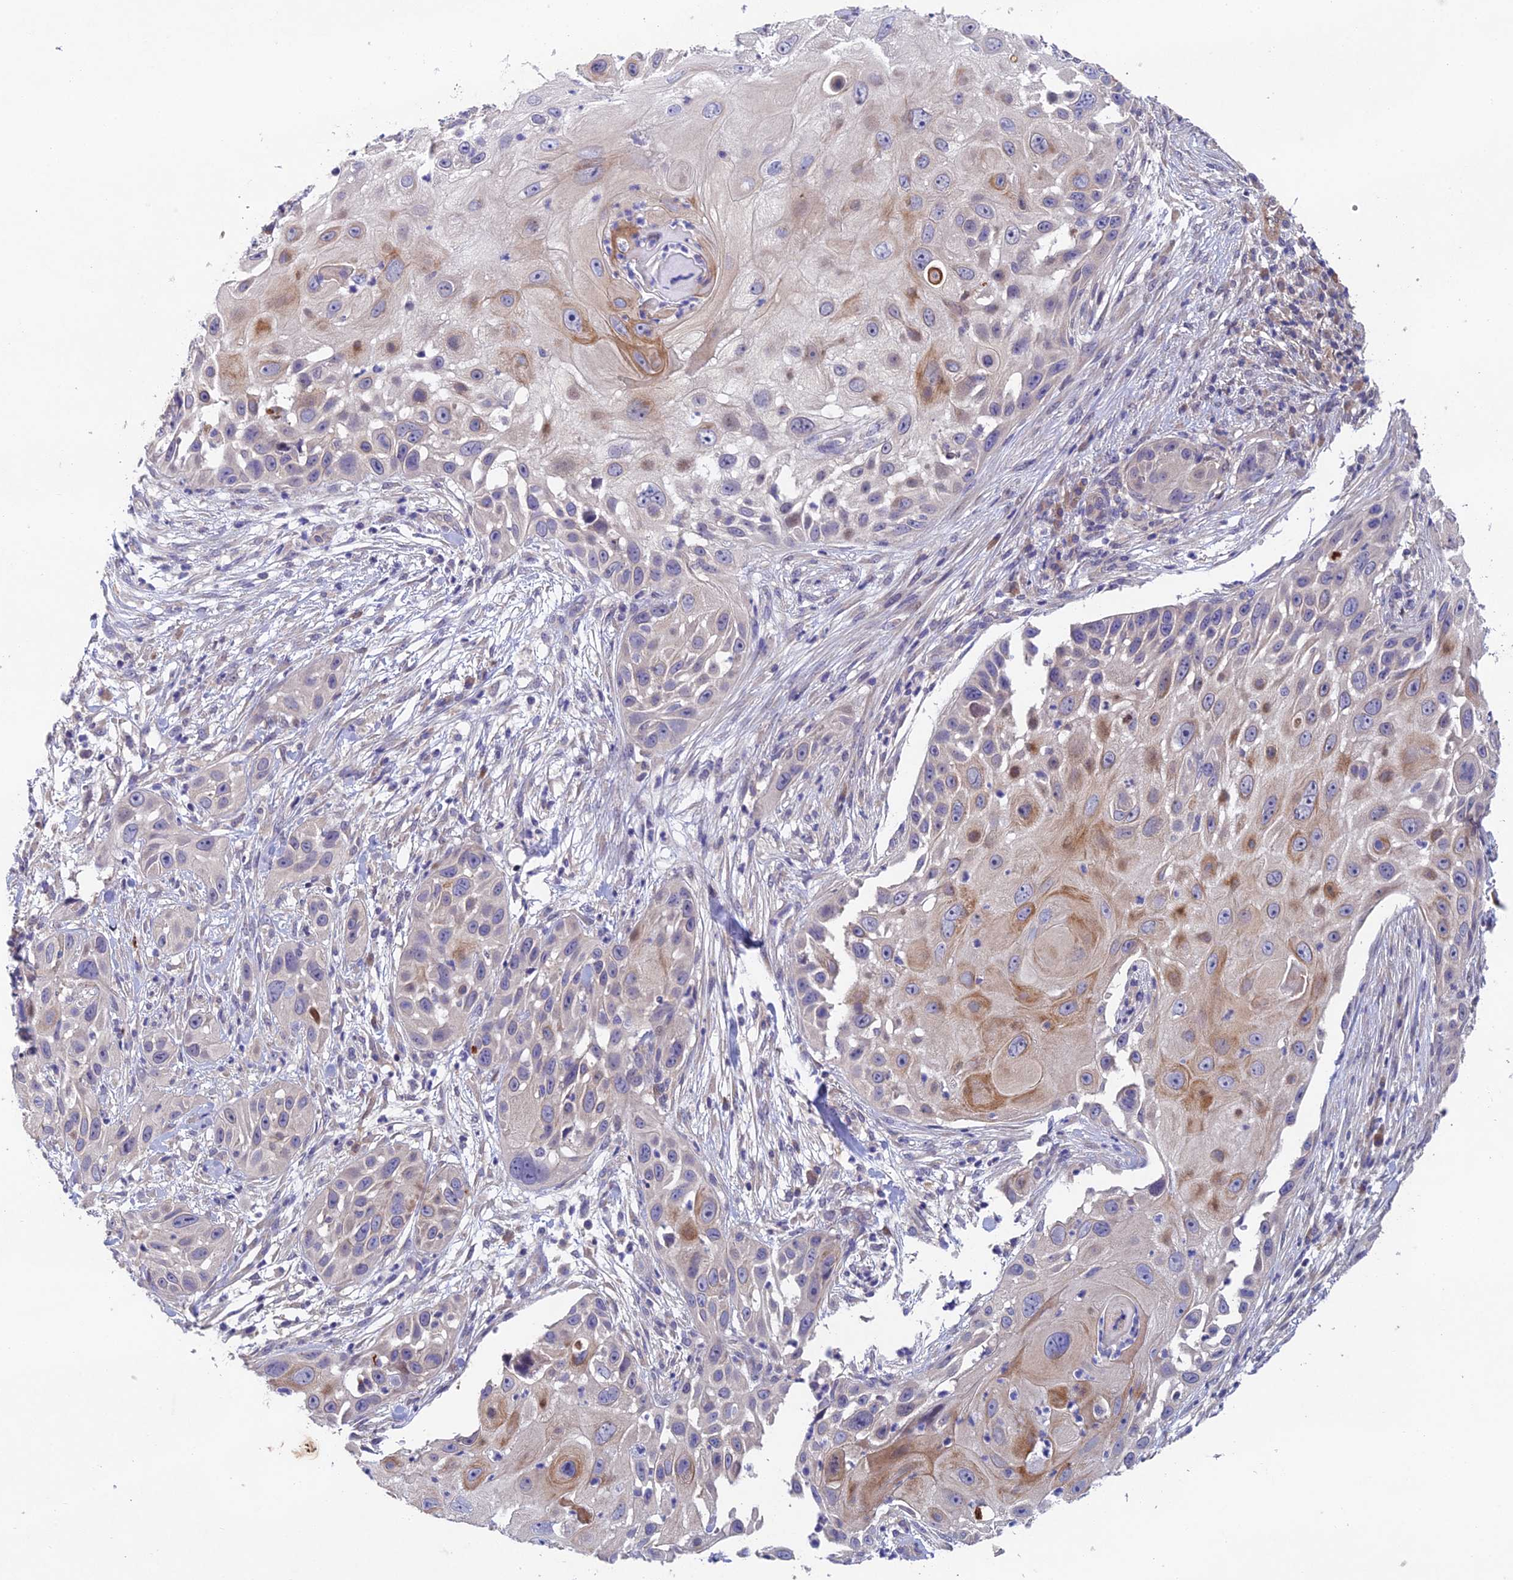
{"staining": {"intensity": "moderate", "quantity": "<25%", "location": "cytoplasmic/membranous"}, "tissue": "skin cancer", "cell_type": "Tumor cells", "image_type": "cancer", "snomed": [{"axis": "morphology", "description": "Squamous cell carcinoma, NOS"}, {"axis": "topography", "description": "Skin"}], "caption": "Protein expression analysis of human skin cancer (squamous cell carcinoma) reveals moderate cytoplasmic/membranous staining in about <25% of tumor cells.", "gene": "NSMCE1", "patient": {"sex": "female", "age": 44}}